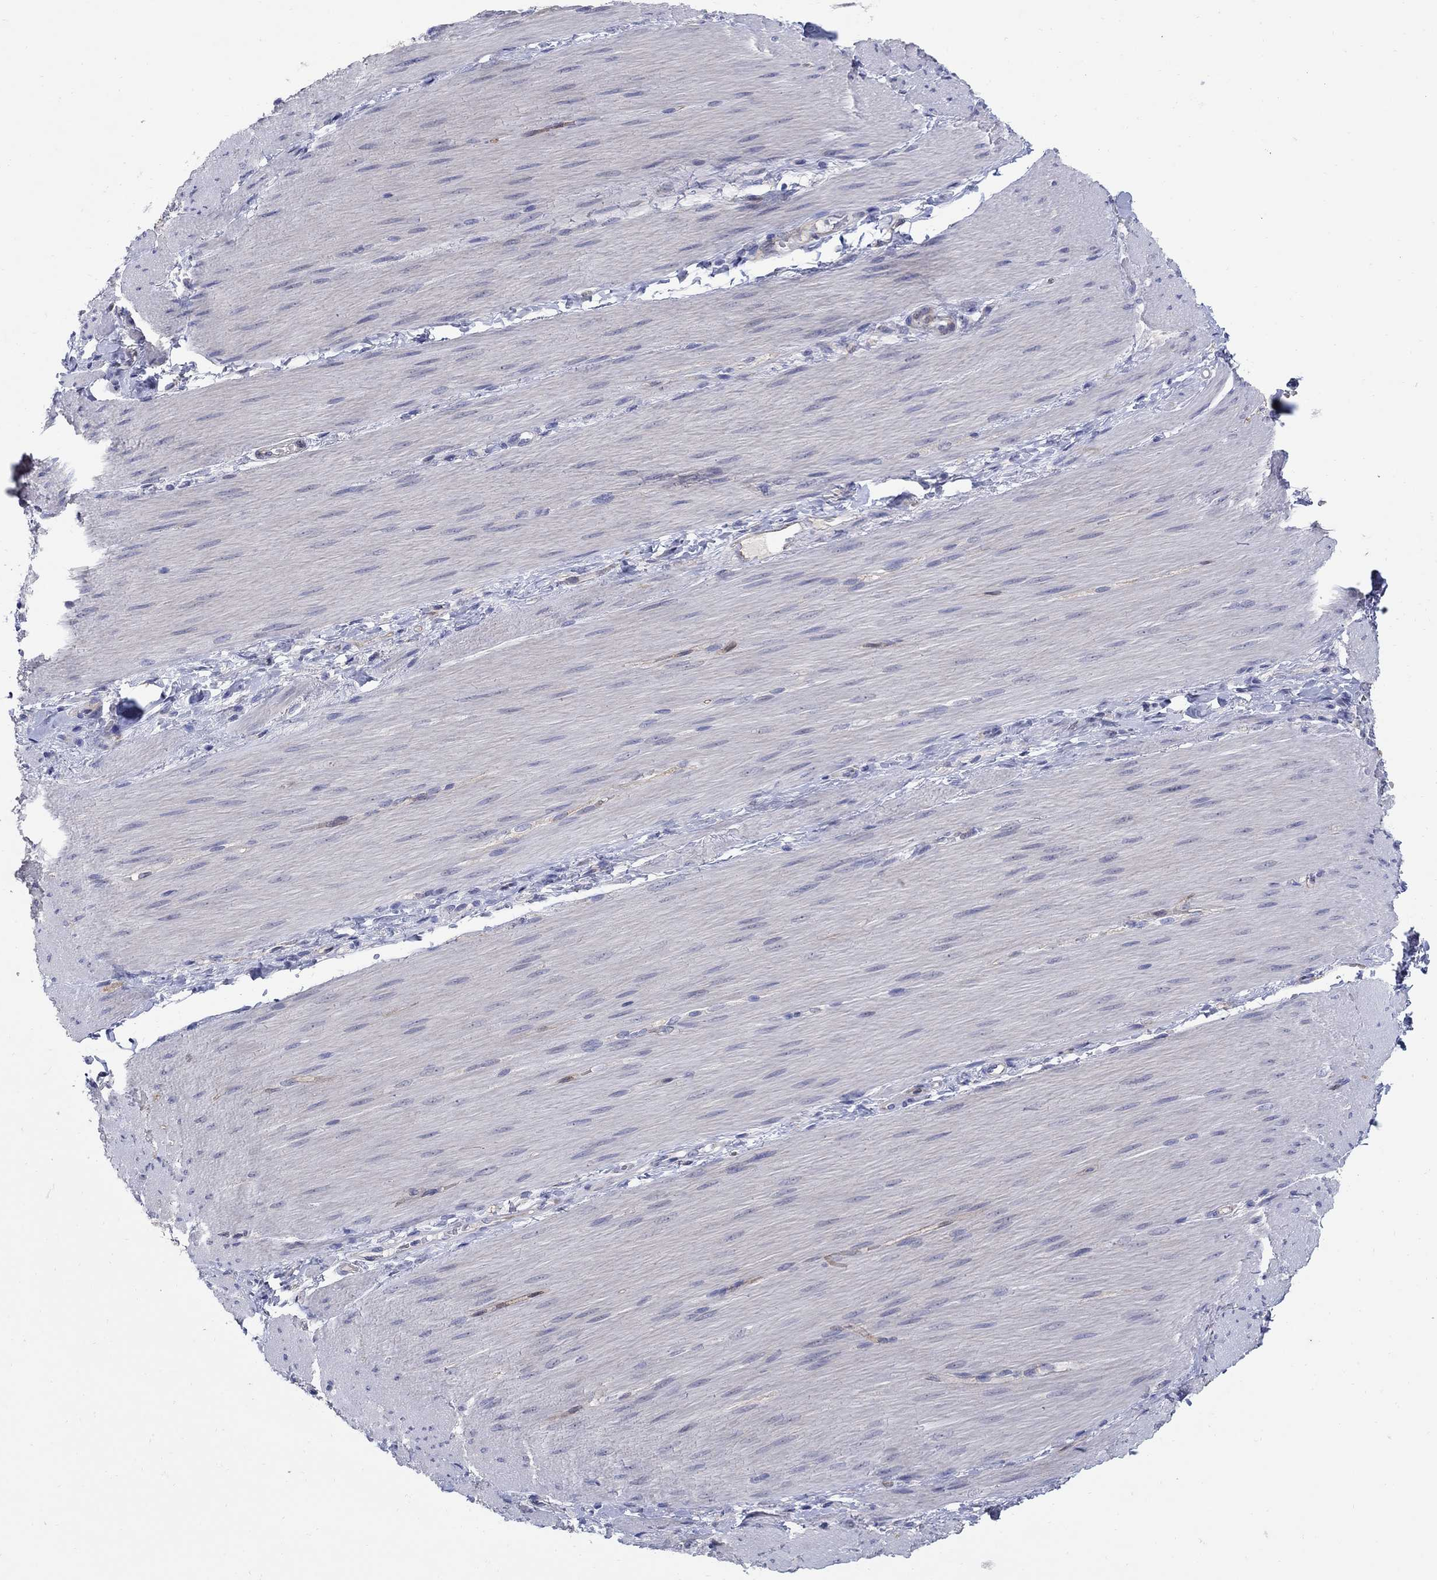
{"staining": {"intensity": "negative", "quantity": "none", "location": "none"}, "tissue": "adipose tissue", "cell_type": "Adipocytes", "image_type": "normal", "snomed": [{"axis": "morphology", "description": "Normal tissue, NOS"}, {"axis": "topography", "description": "Smooth muscle"}, {"axis": "topography", "description": "Duodenum"}, {"axis": "topography", "description": "Peripheral nerve tissue"}], "caption": "Immunohistochemistry photomicrograph of normal adipose tissue: adipose tissue stained with DAB shows no significant protein staining in adipocytes.", "gene": "REEP2", "patient": {"sex": "female", "age": 61}}